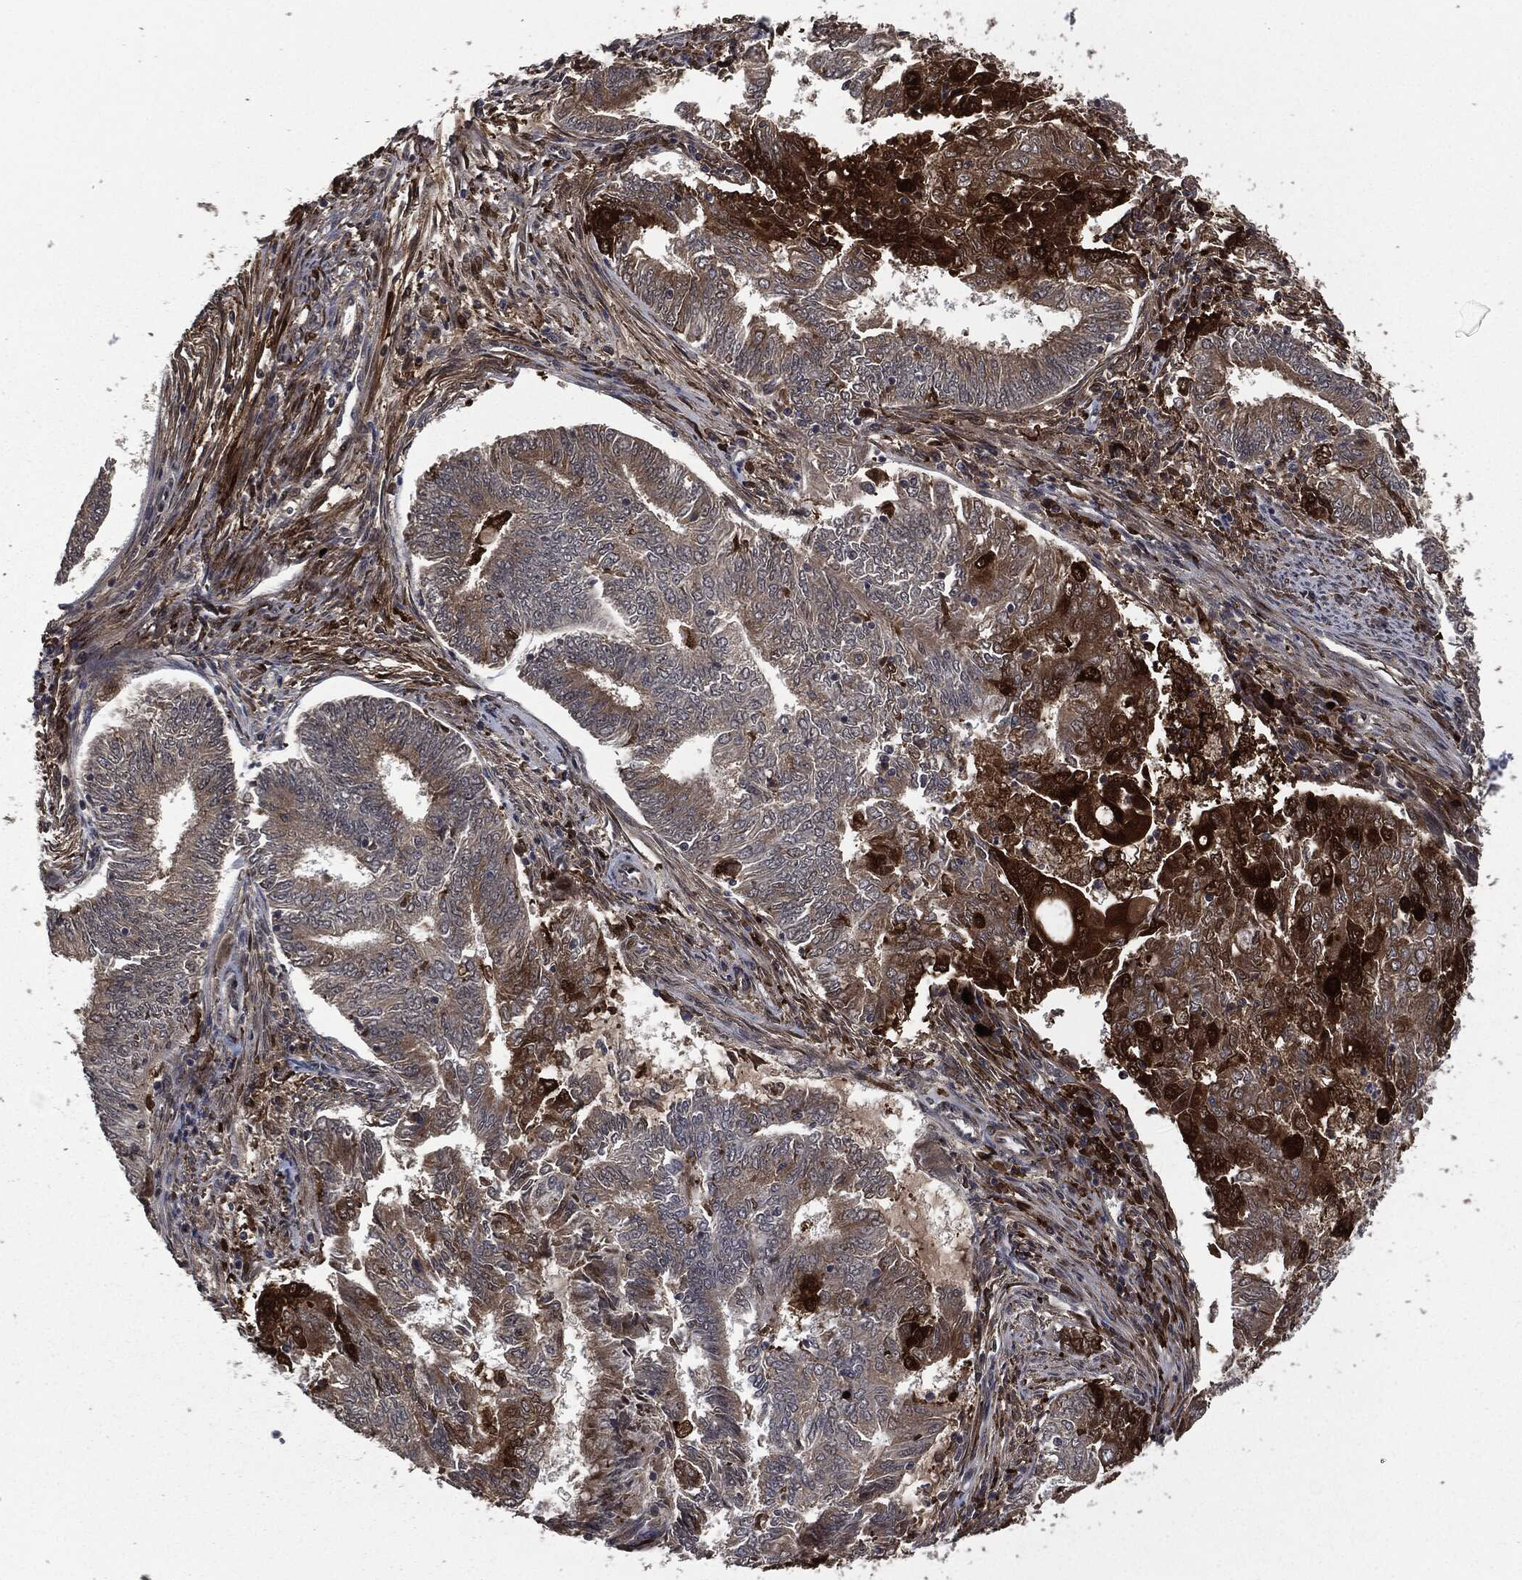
{"staining": {"intensity": "weak", "quantity": "<25%", "location": "cytoplasmic/membranous"}, "tissue": "endometrial cancer", "cell_type": "Tumor cells", "image_type": "cancer", "snomed": [{"axis": "morphology", "description": "Adenocarcinoma, NOS"}, {"axis": "topography", "description": "Endometrium"}], "caption": "High power microscopy image of an IHC histopathology image of endometrial adenocarcinoma, revealing no significant positivity in tumor cells.", "gene": "CRABP2", "patient": {"sex": "female", "age": 62}}